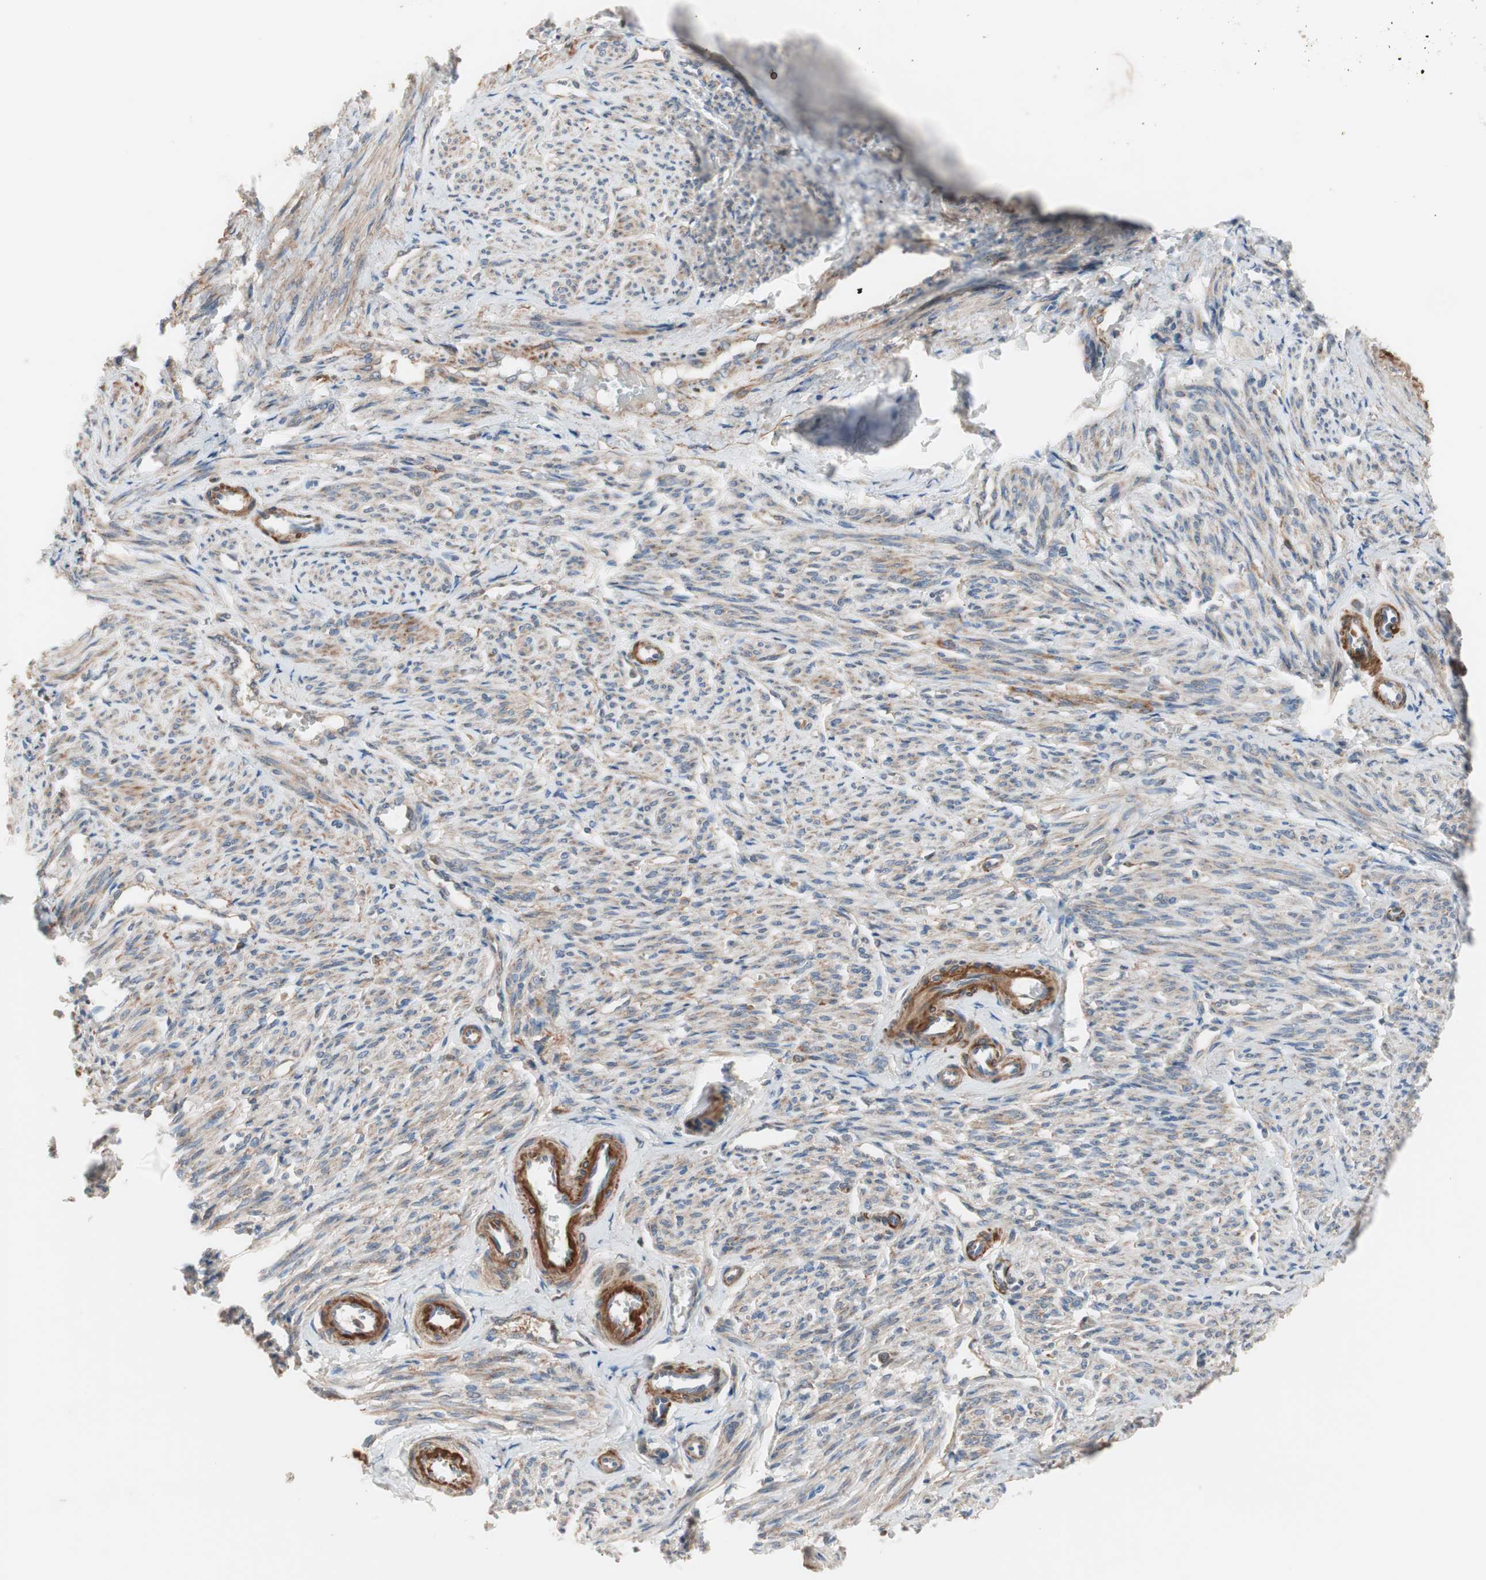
{"staining": {"intensity": "moderate", "quantity": ">75%", "location": "cytoplasmic/membranous"}, "tissue": "smooth muscle", "cell_type": "Smooth muscle cells", "image_type": "normal", "snomed": [{"axis": "morphology", "description": "Normal tissue, NOS"}, {"axis": "topography", "description": "Smooth muscle"}], "caption": "Human smooth muscle stained for a protein (brown) reveals moderate cytoplasmic/membranous positive expression in about >75% of smooth muscle cells.", "gene": "HMBS", "patient": {"sex": "female", "age": 65}}